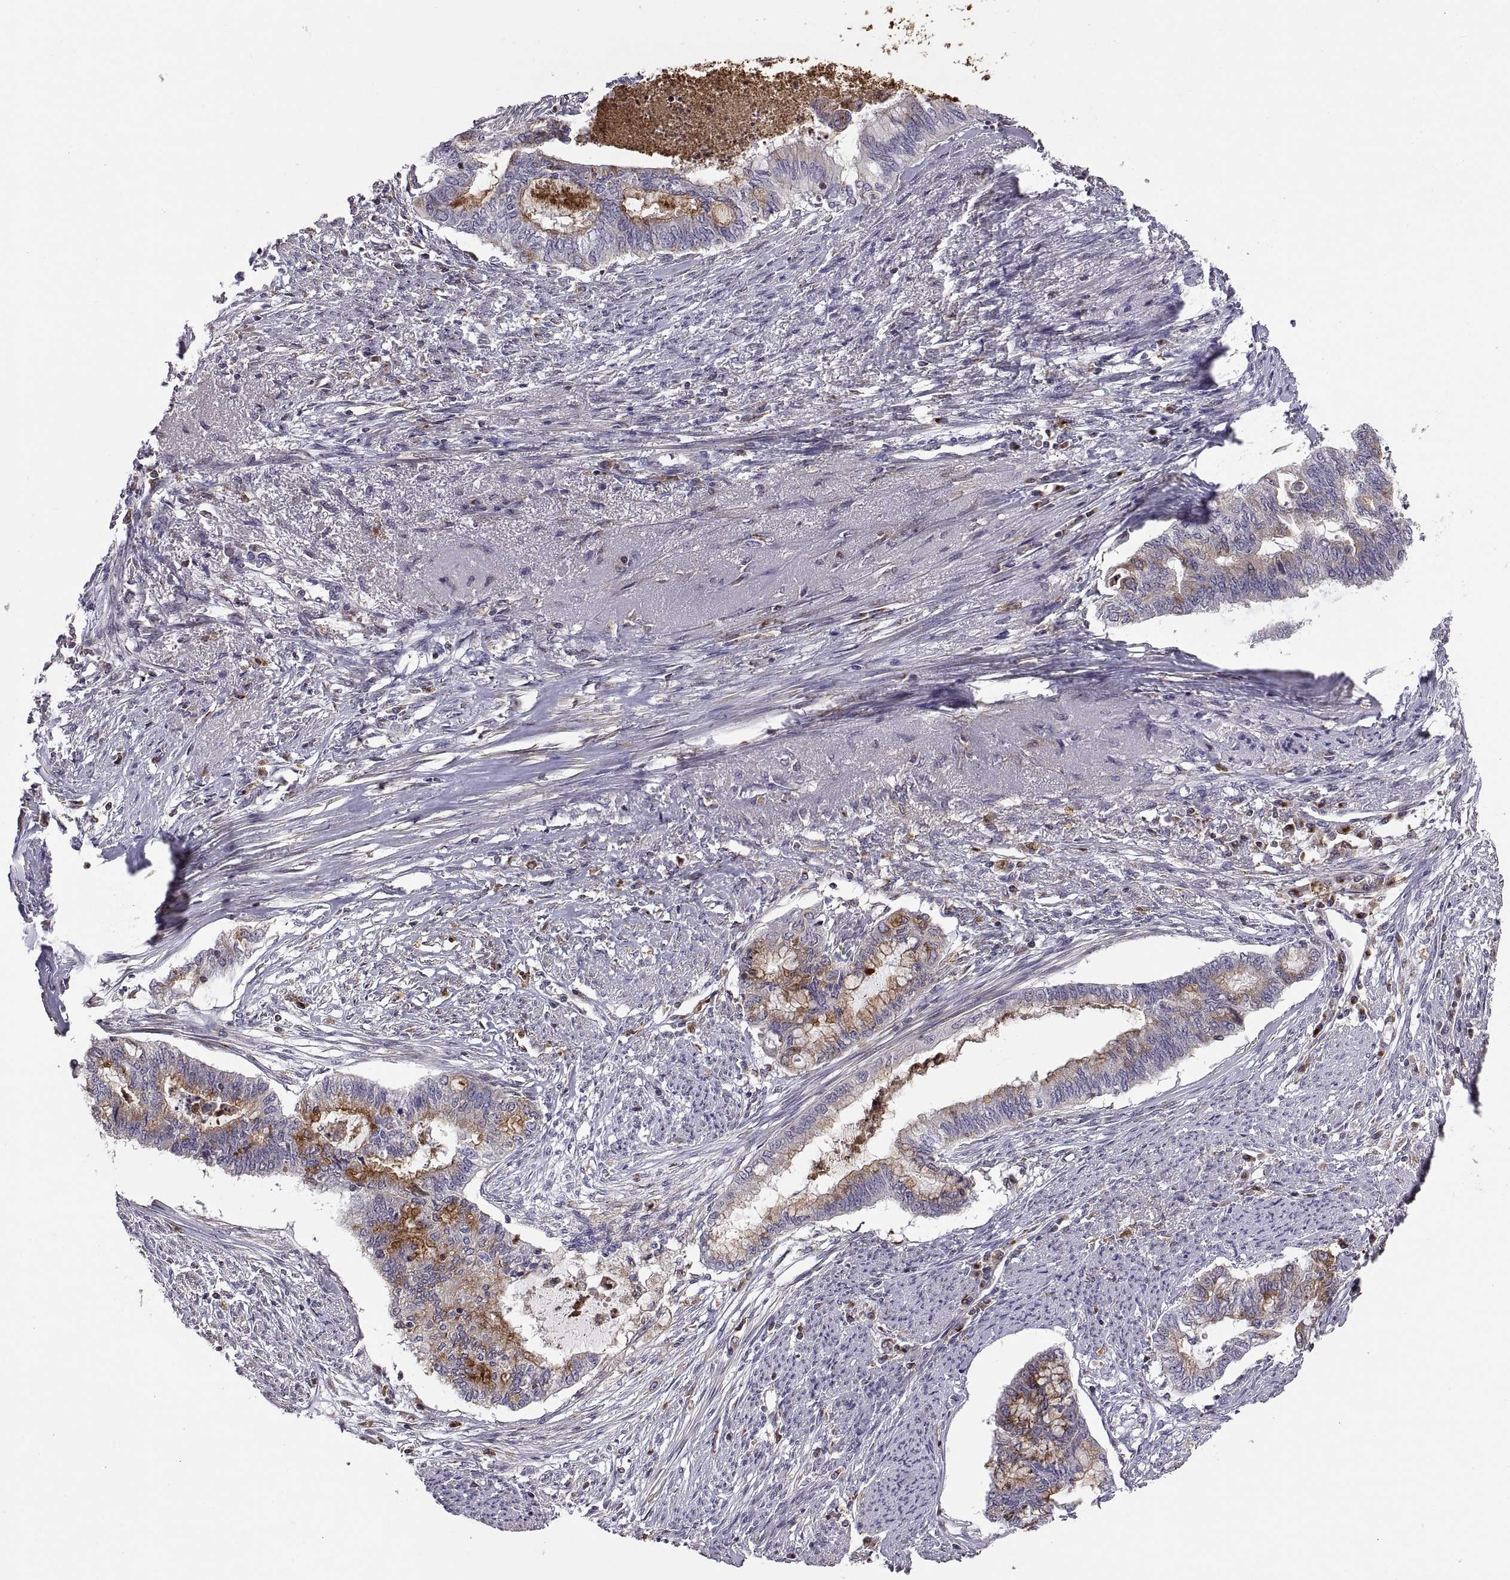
{"staining": {"intensity": "moderate", "quantity": "25%-75%", "location": "cytoplasmic/membranous"}, "tissue": "endometrial cancer", "cell_type": "Tumor cells", "image_type": "cancer", "snomed": [{"axis": "morphology", "description": "Adenocarcinoma, NOS"}, {"axis": "topography", "description": "Endometrium"}], "caption": "Protein analysis of endometrial cancer (adenocarcinoma) tissue demonstrates moderate cytoplasmic/membranous staining in about 25%-75% of tumor cells.", "gene": "ACAP1", "patient": {"sex": "female", "age": 79}}